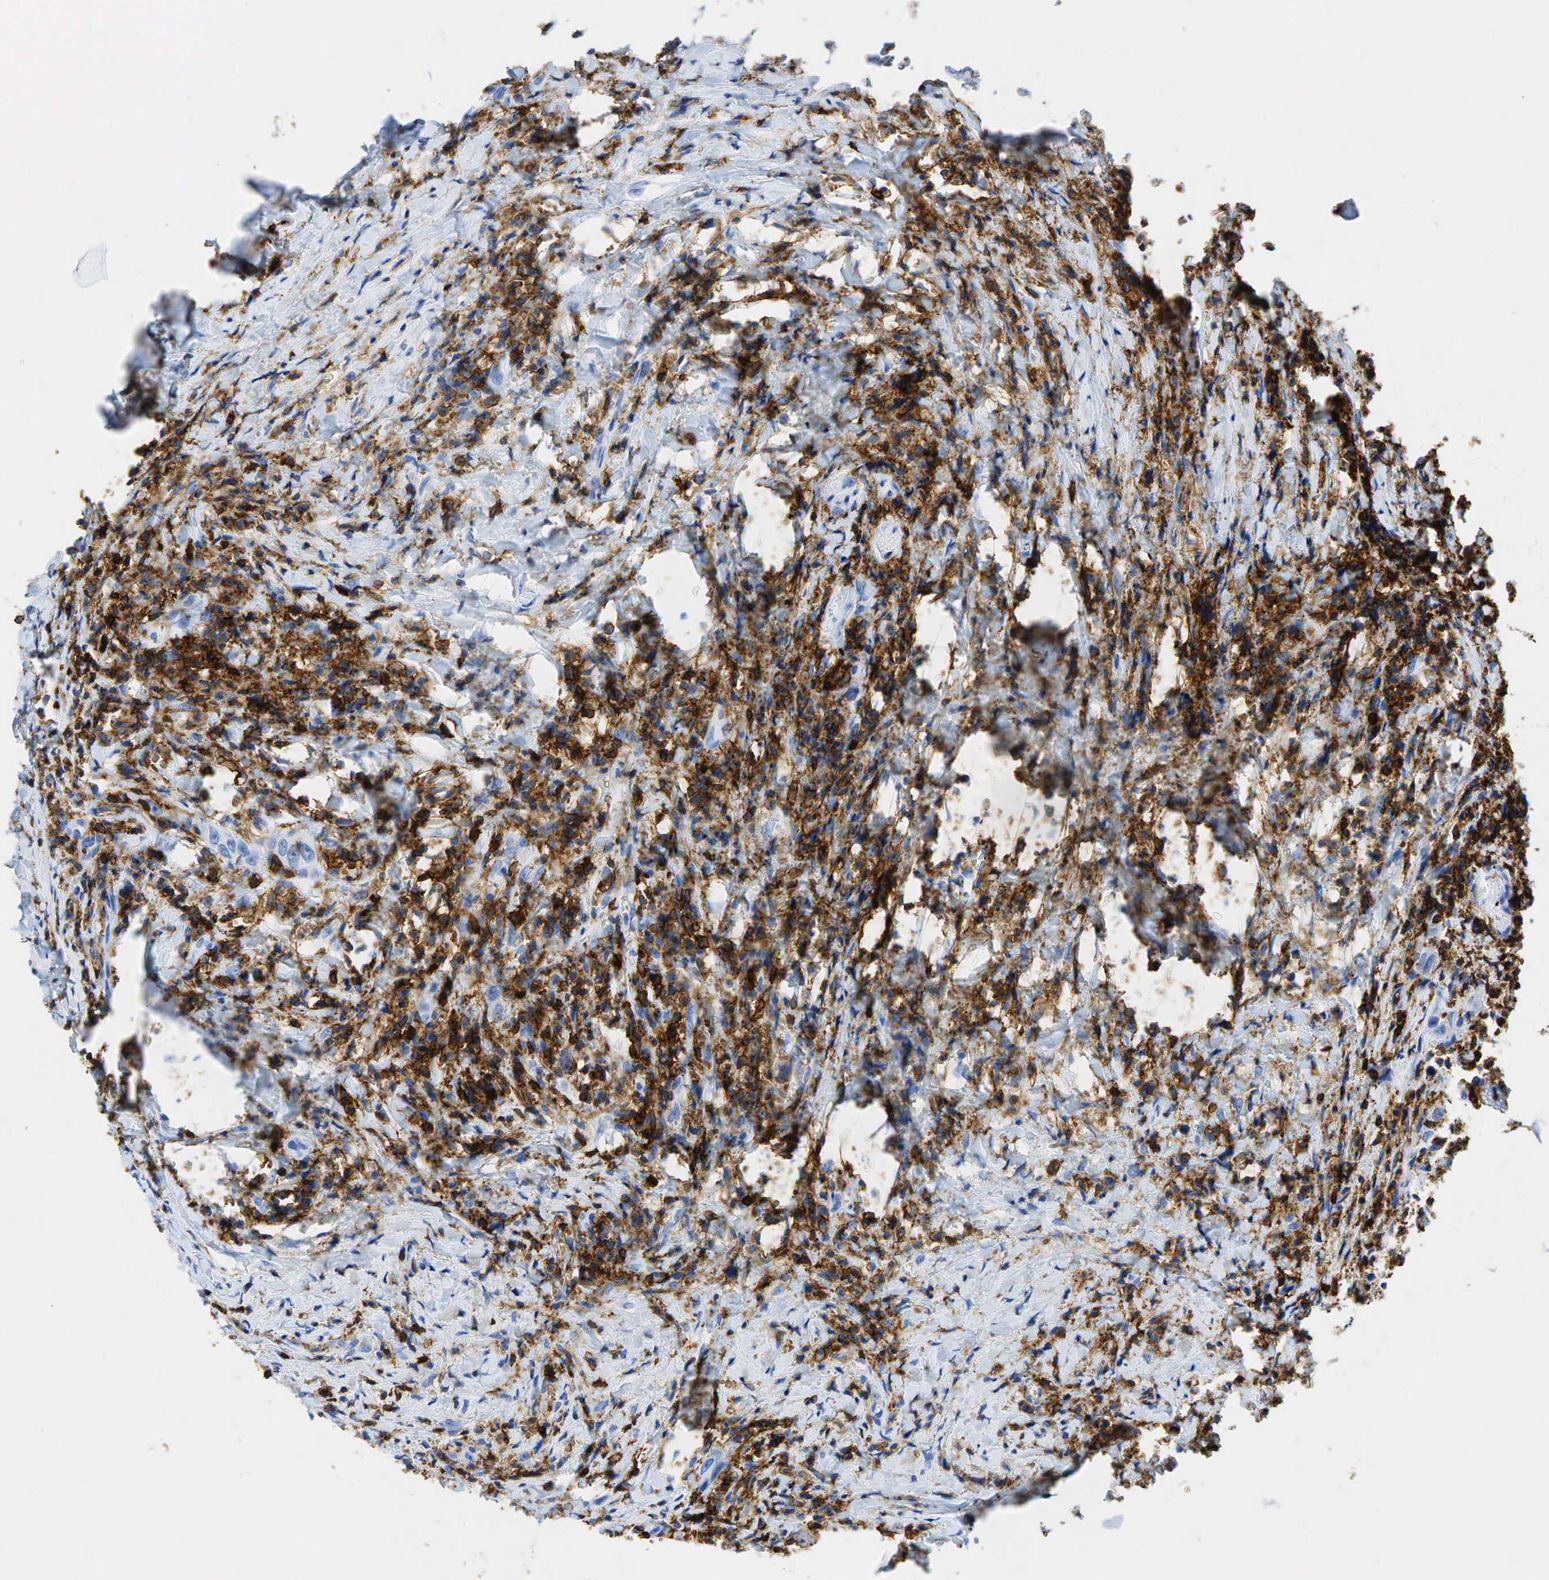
{"staining": {"intensity": "negative", "quantity": "none", "location": "none"}, "tissue": "head and neck cancer", "cell_type": "Tumor cells", "image_type": "cancer", "snomed": [{"axis": "morphology", "description": "Squamous cell carcinoma, NOS"}, {"axis": "topography", "description": "Oral tissue"}, {"axis": "topography", "description": "Head-Neck"}], "caption": "Head and neck cancer (squamous cell carcinoma) stained for a protein using IHC demonstrates no staining tumor cells.", "gene": "PTPRC", "patient": {"sex": "female", "age": 82}}